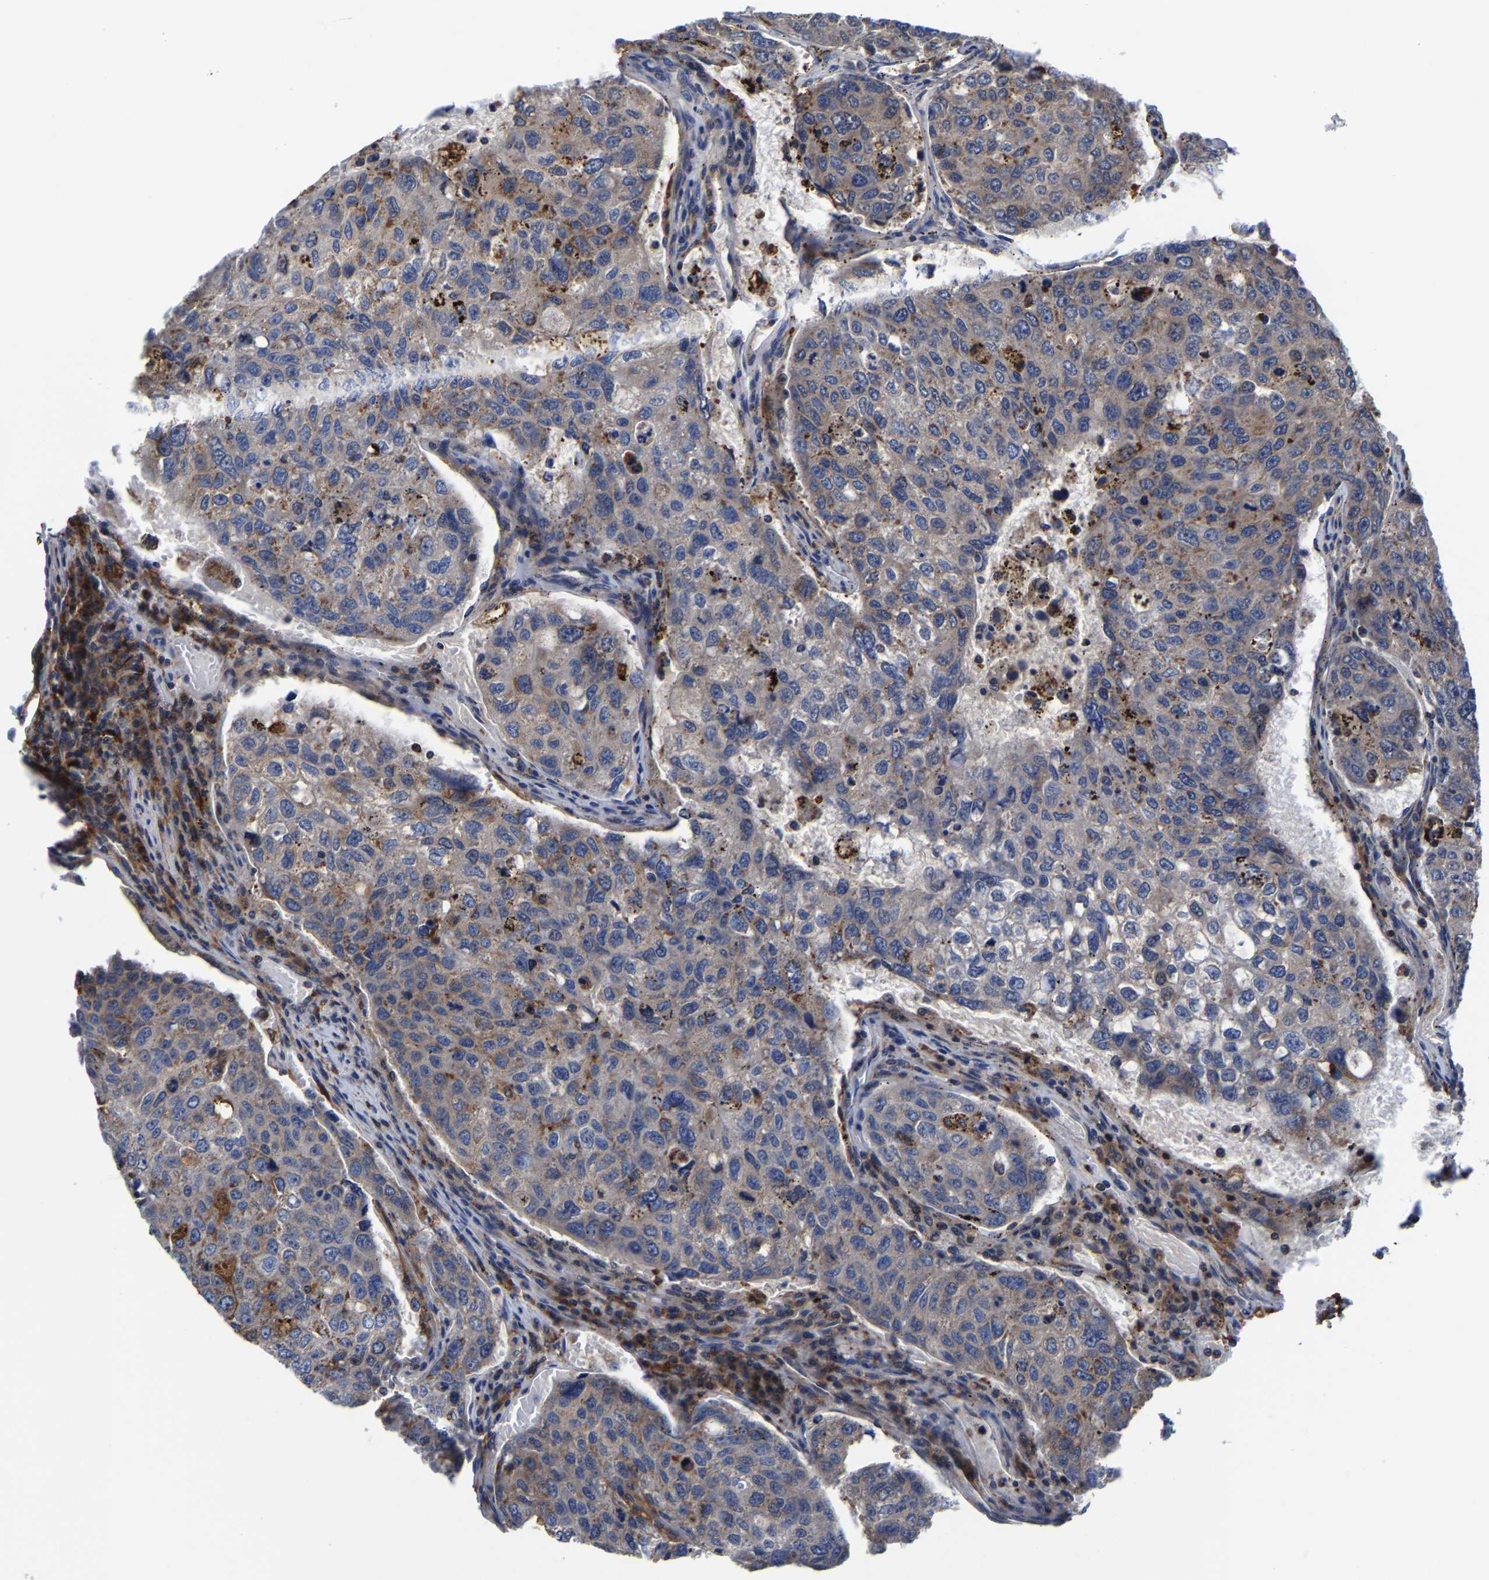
{"staining": {"intensity": "moderate", "quantity": "25%-75%", "location": "cytoplasmic/membranous"}, "tissue": "urothelial cancer", "cell_type": "Tumor cells", "image_type": "cancer", "snomed": [{"axis": "morphology", "description": "Urothelial carcinoma, High grade"}, {"axis": "topography", "description": "Lymph node"}, {"axis": "topography", "description": "Urinary bladder"}], "caption": "Tumor cells demonstrate moderate cytoplasmic/membranous positivity in approximately 25%-75% of cells in urothelial cancer.", "gene": "PFKFB3", "patient": {"sex": "male", "age": 51}}